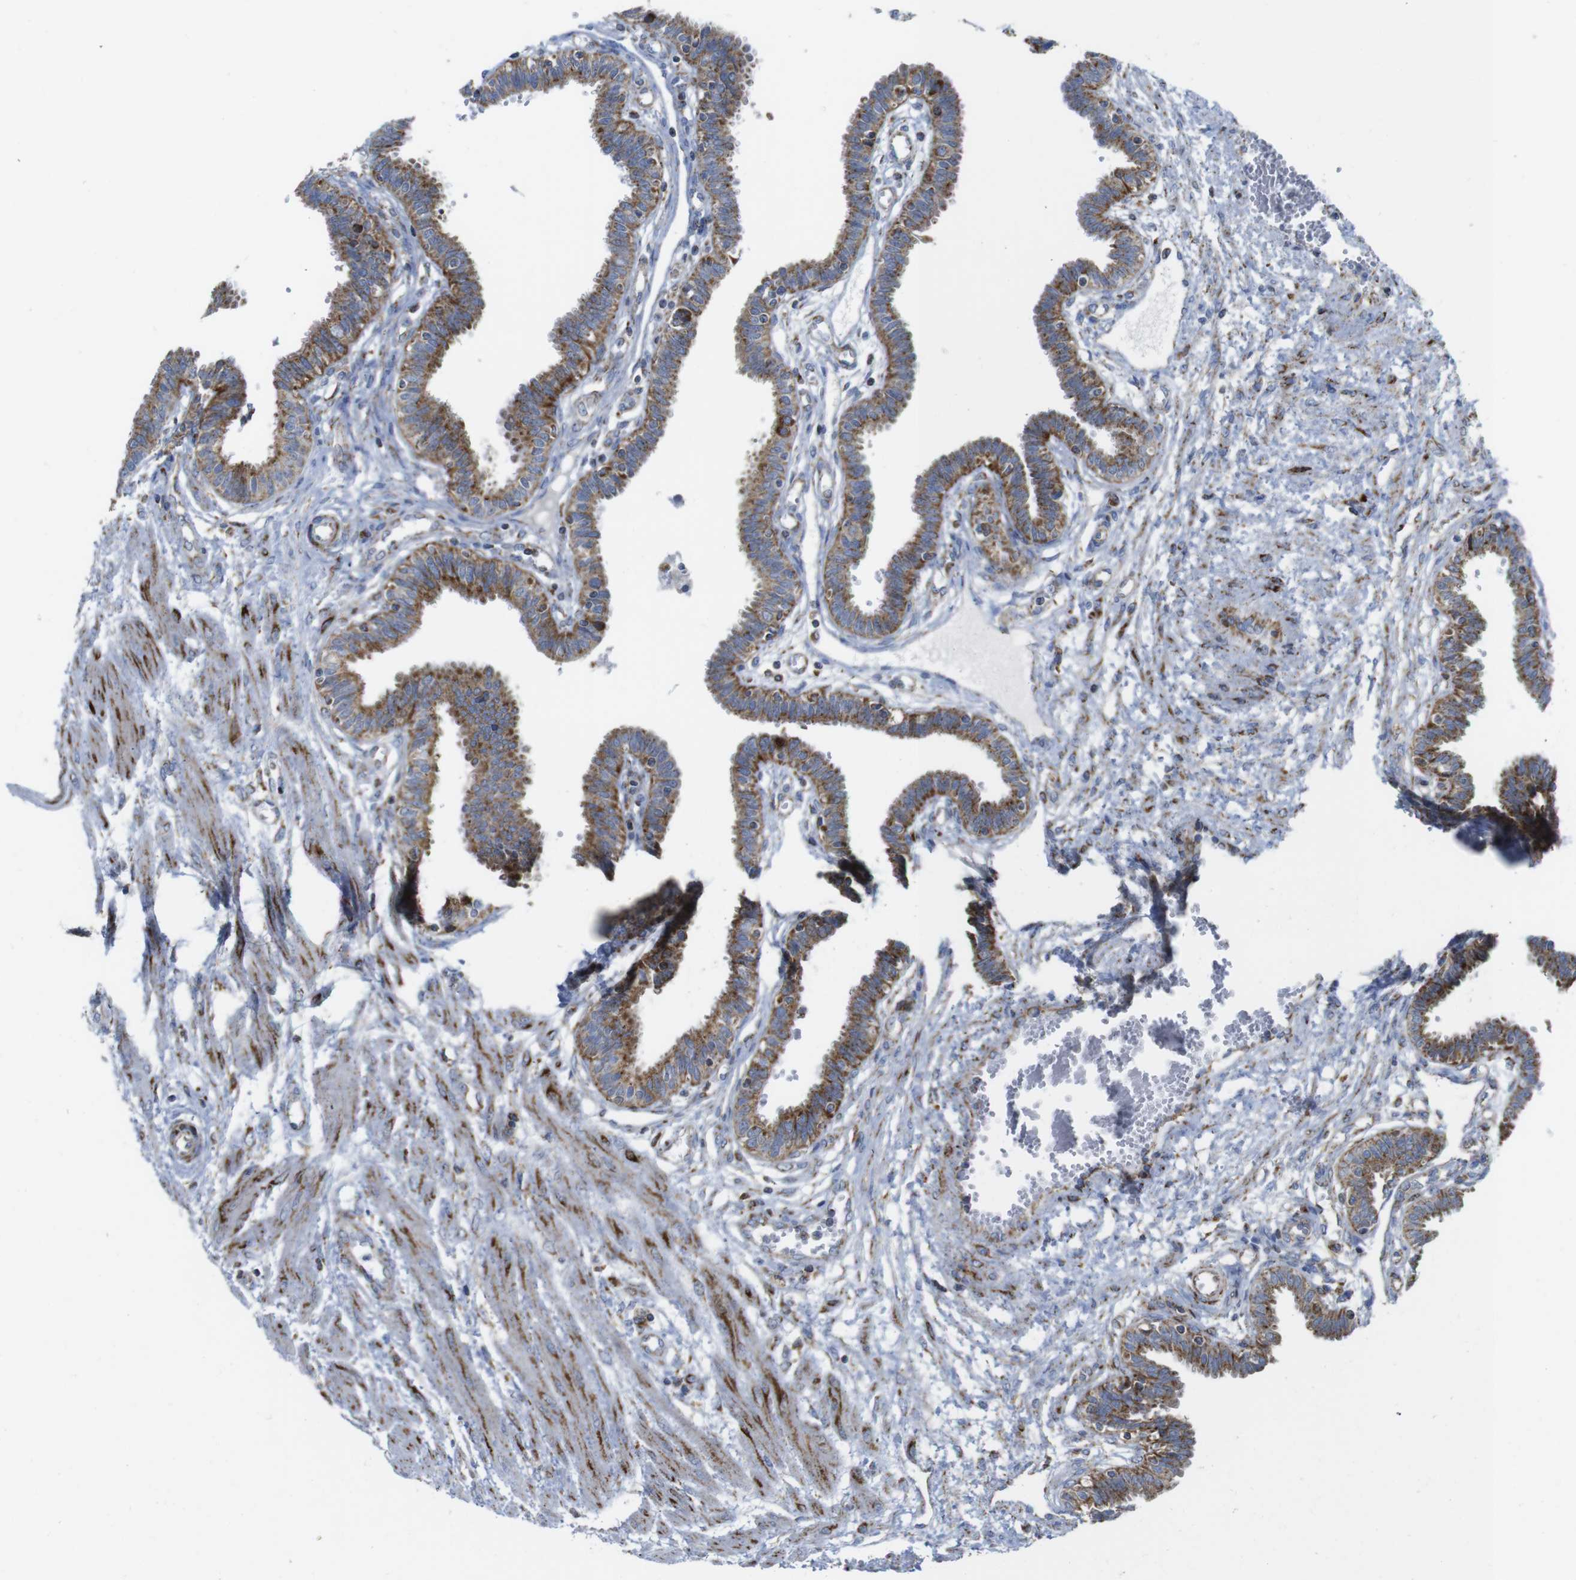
{"staining": {"intensity": "strong", "quantity": ">75%", "location": "cytoplasmic/membranous"}, "tissue": "fallopian tube", "cell_type": "Glandular cells", "image_type": "normal", "snomed": [{"axis": "morphology", "description": "Normal tissue, NOS"}, {"axis": "topography", "description": "Fallopian tube"}], "caption": "An image of human fallopian tube stained for a protein shows strong cytoplasmic/membranous brown staining in glandular cells. The protein is stained brown, and the nuclei are stained in blue (DAB (3,3'-diaminobenzidine) IHC with brightfield microscopy, high magnification).", "gene": "TMEM192", "patient": {"sex": "female", "age": 32}}